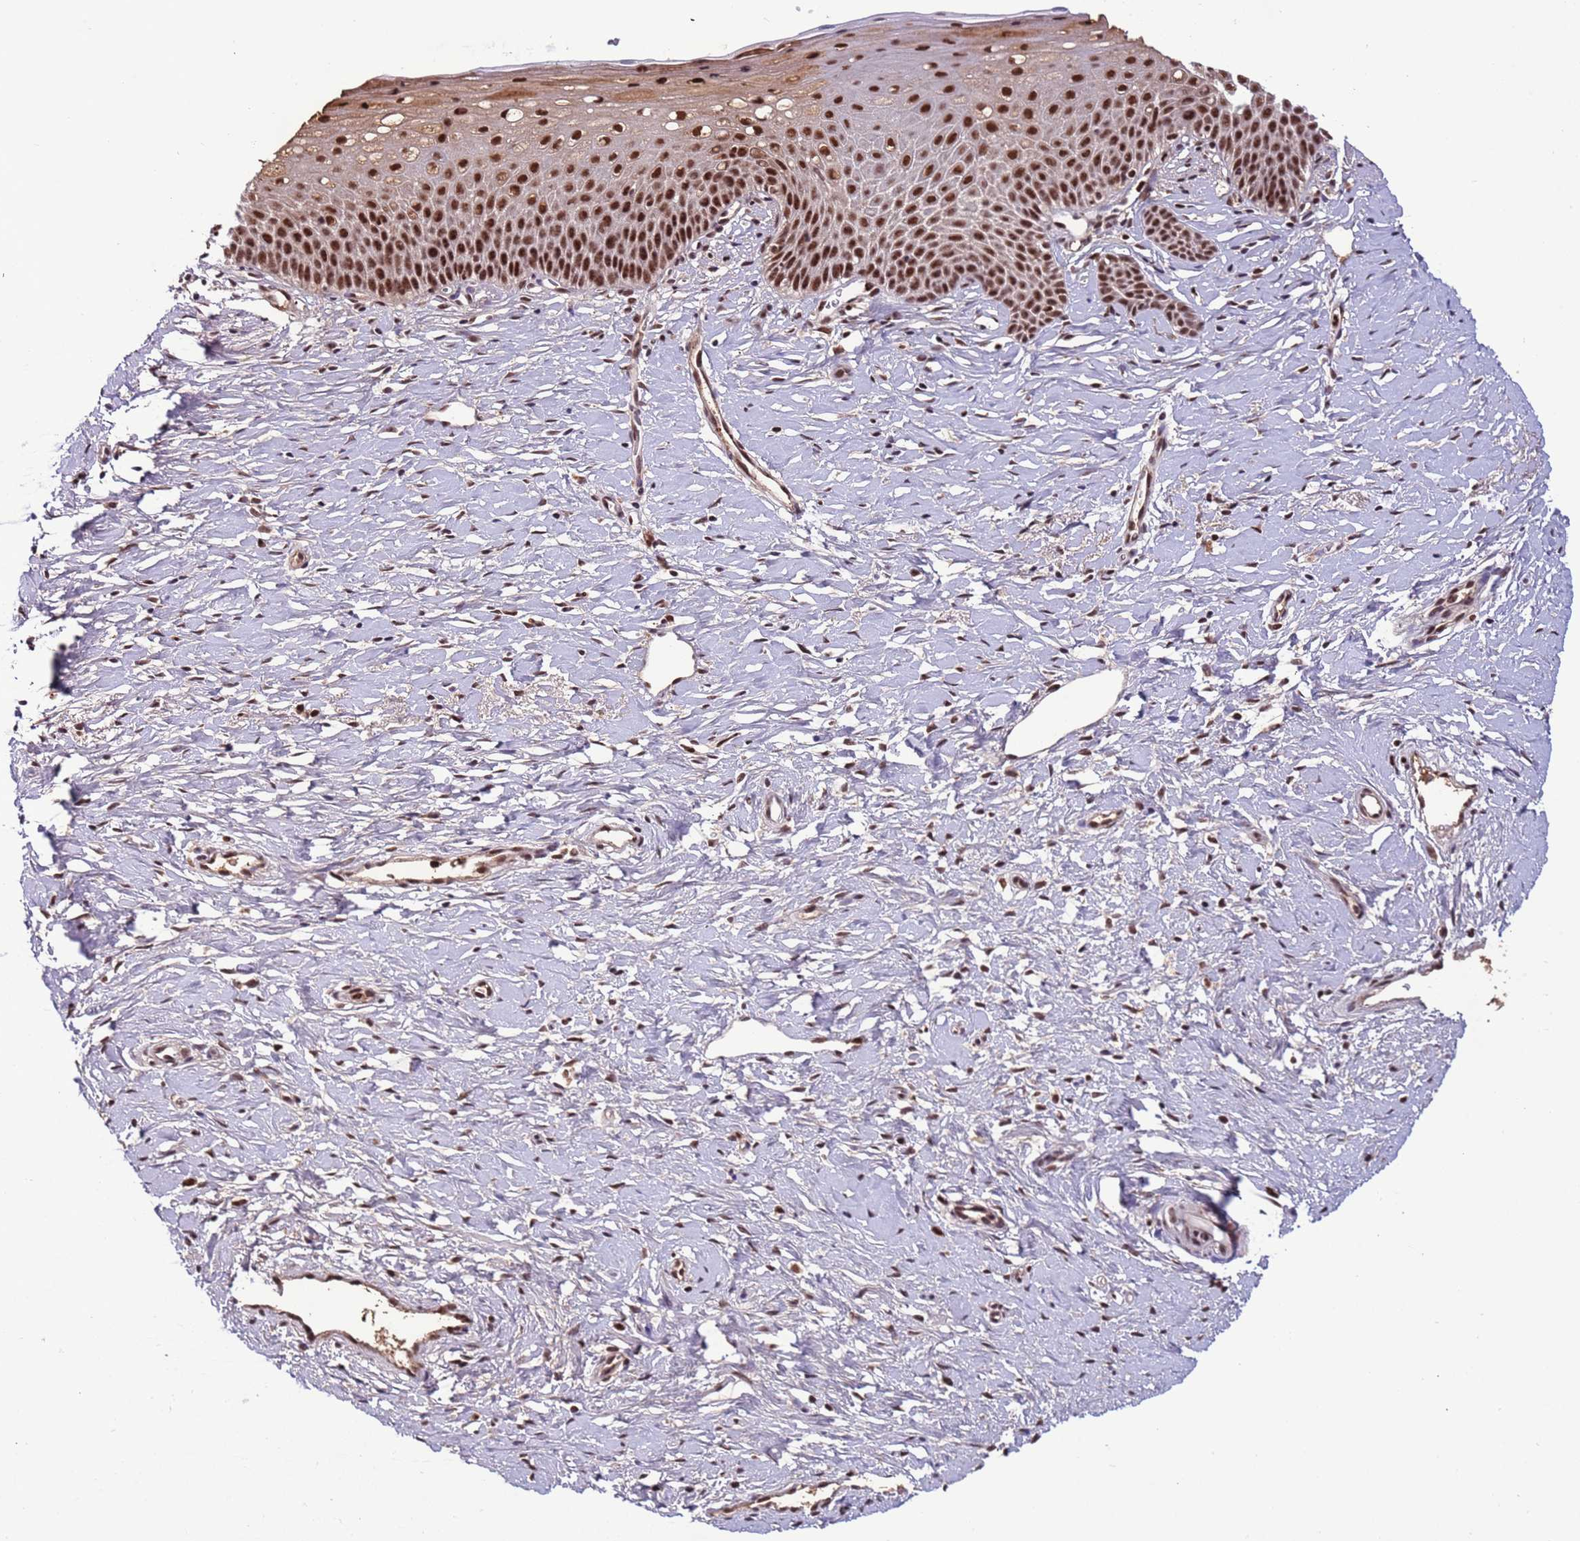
{"staining": {"intensity": "strong", "quantity": ">75%", "location": "nuclear"}, "tissue": "cervix", "cell_type": "Glandular cells", "image_type": "normal", "snomed": [{"axis": "morphology", "description": "Normal tissue, NOS"}, {"axis": "topography", "description": "Cervix"}], "caption": "Glandular cells display strong nuclear expression in approximately >75% of cells in normal cervix.", "gene": "SRRT", "patient": {"sex": "female", "age": 36}}